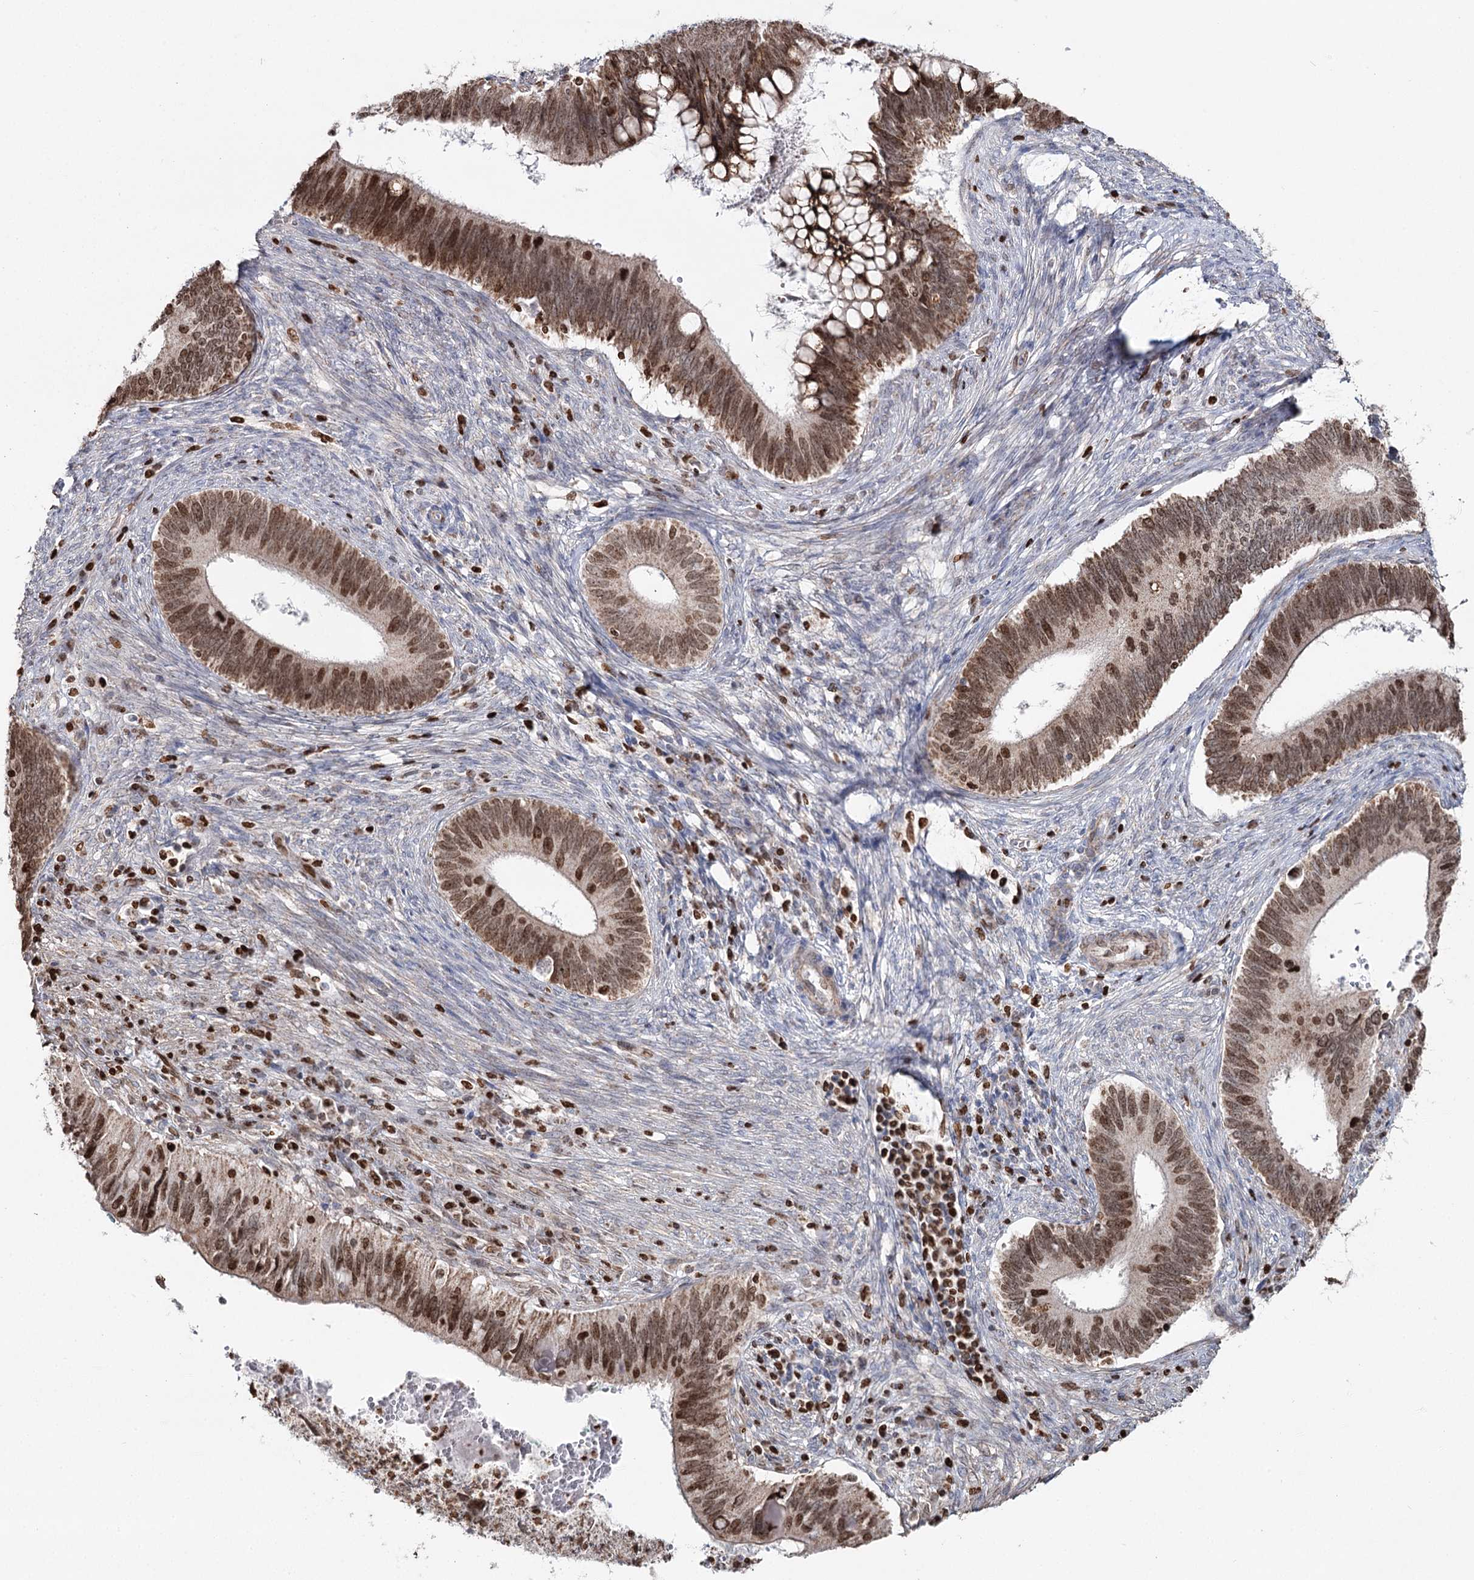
{"staining": {"intensity": "moderate", "quantity": ">75%", "location": "nuclear"}, "tissue": "cervical cancer", "cell_type": "Tumor cells", "image_type": "cancer", "snomed": [{"axis": "morphology", "description": "Adenocarcinoma, NOS"}, {"axis": "topography", "description": "Cervix"}], "caption": "Adenocarcinoma (cervical) stained with a brown dye exhibits moderate nuclear positive staining in about >75% of tumor cells.", "gene": "PDHX", "patient": {"sex": "female", "age": 42}}